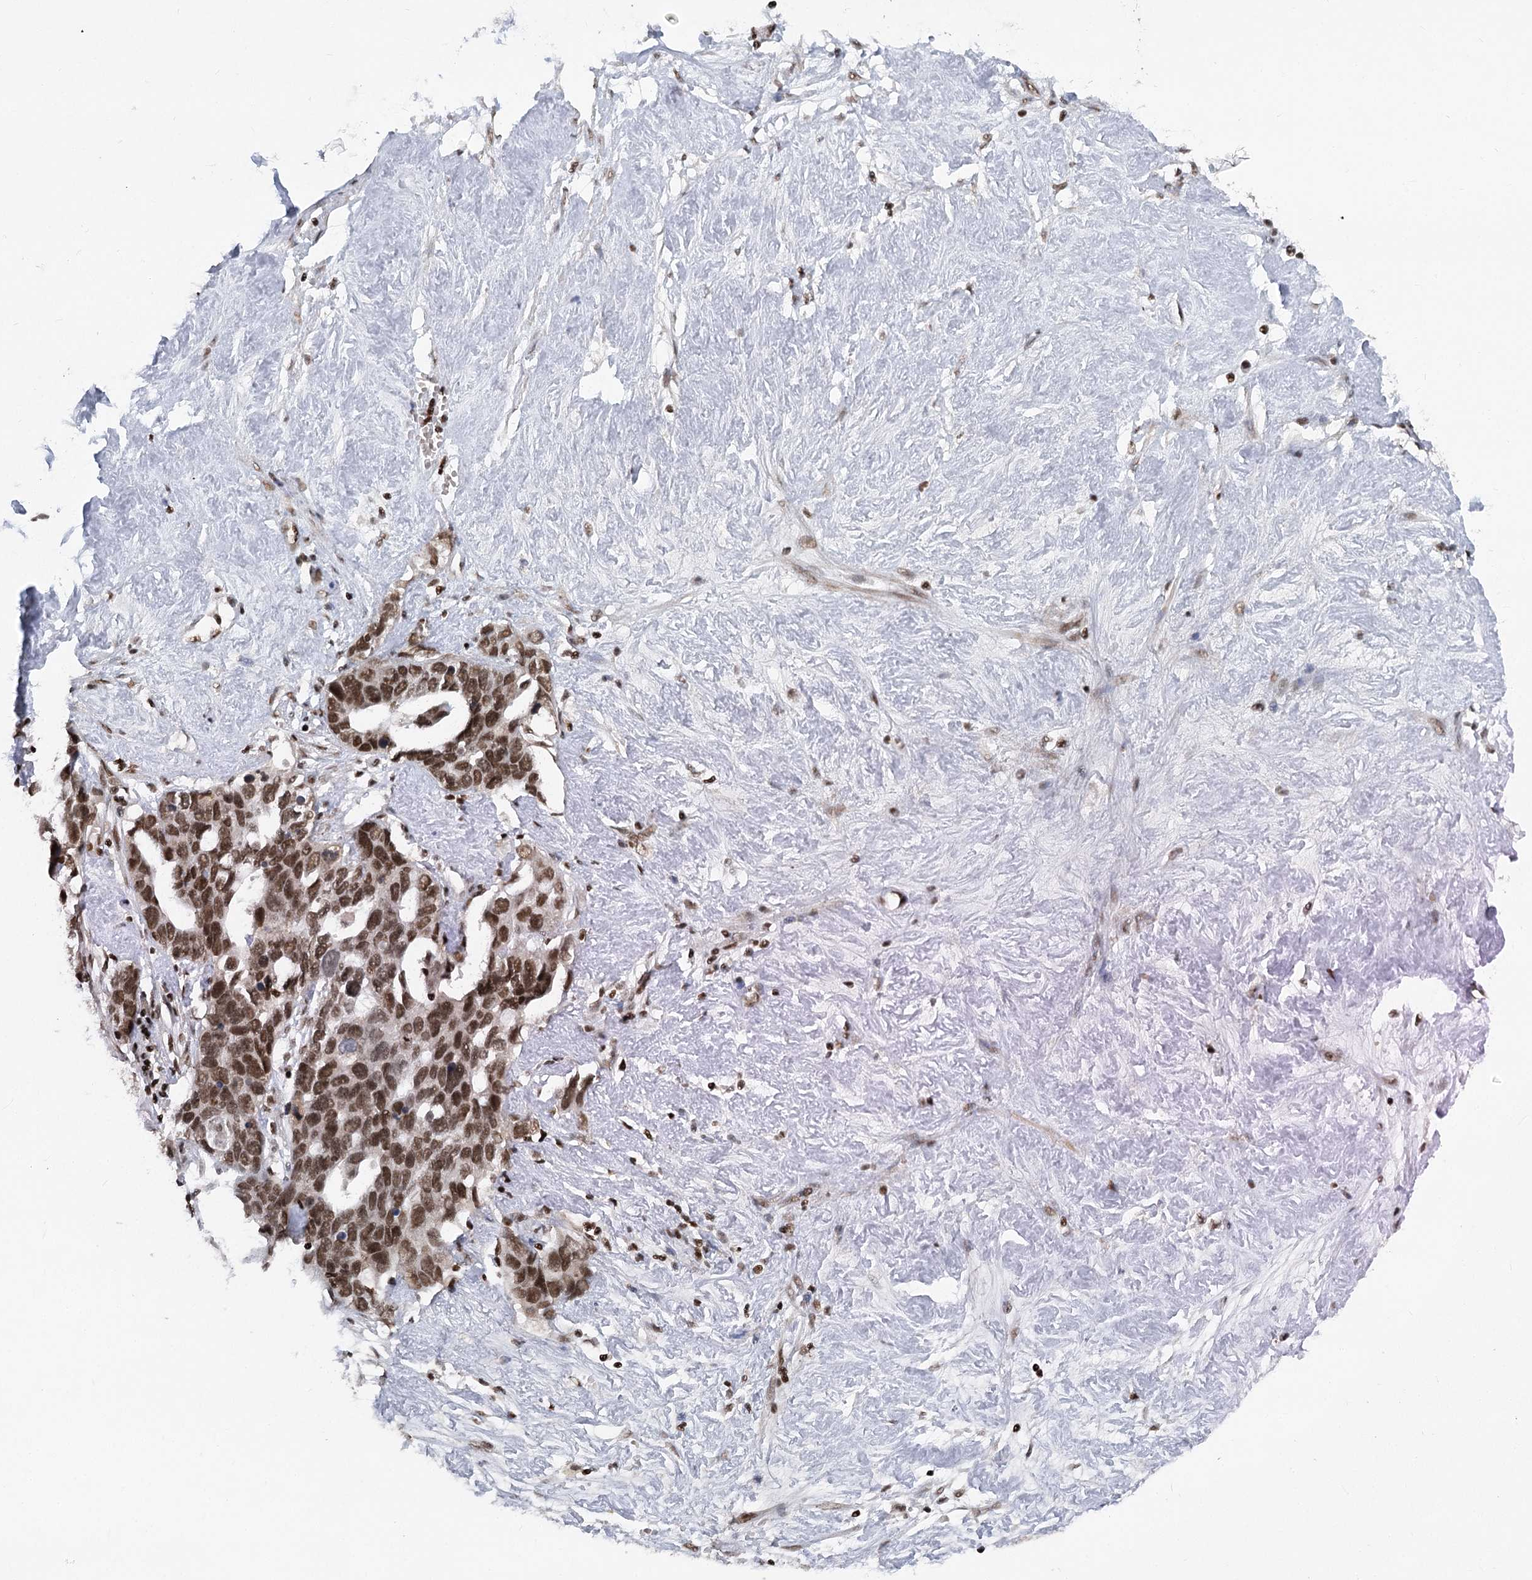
{"staining": {"intensity": "strong", "quantity": ">75%", "location": "nuclear"}, "tissue": "ovarian cancer", "cell_type": "Tumor cells", "image_type": "cancer", "snomed": [{"axis": "morphology", "description": "Cystadenocarcinoma, serous, NOS"}, {"axis": "topography", "description": "Ovary"}], "caption": "Strong nuclear positivity for a protein is appreciated in approximately >75% of tumor cells of ovarian serous cystadenocarcinoma using IHC.", "gene": "CGGBP1", "patient": {"sex": "female", "age": 54}}